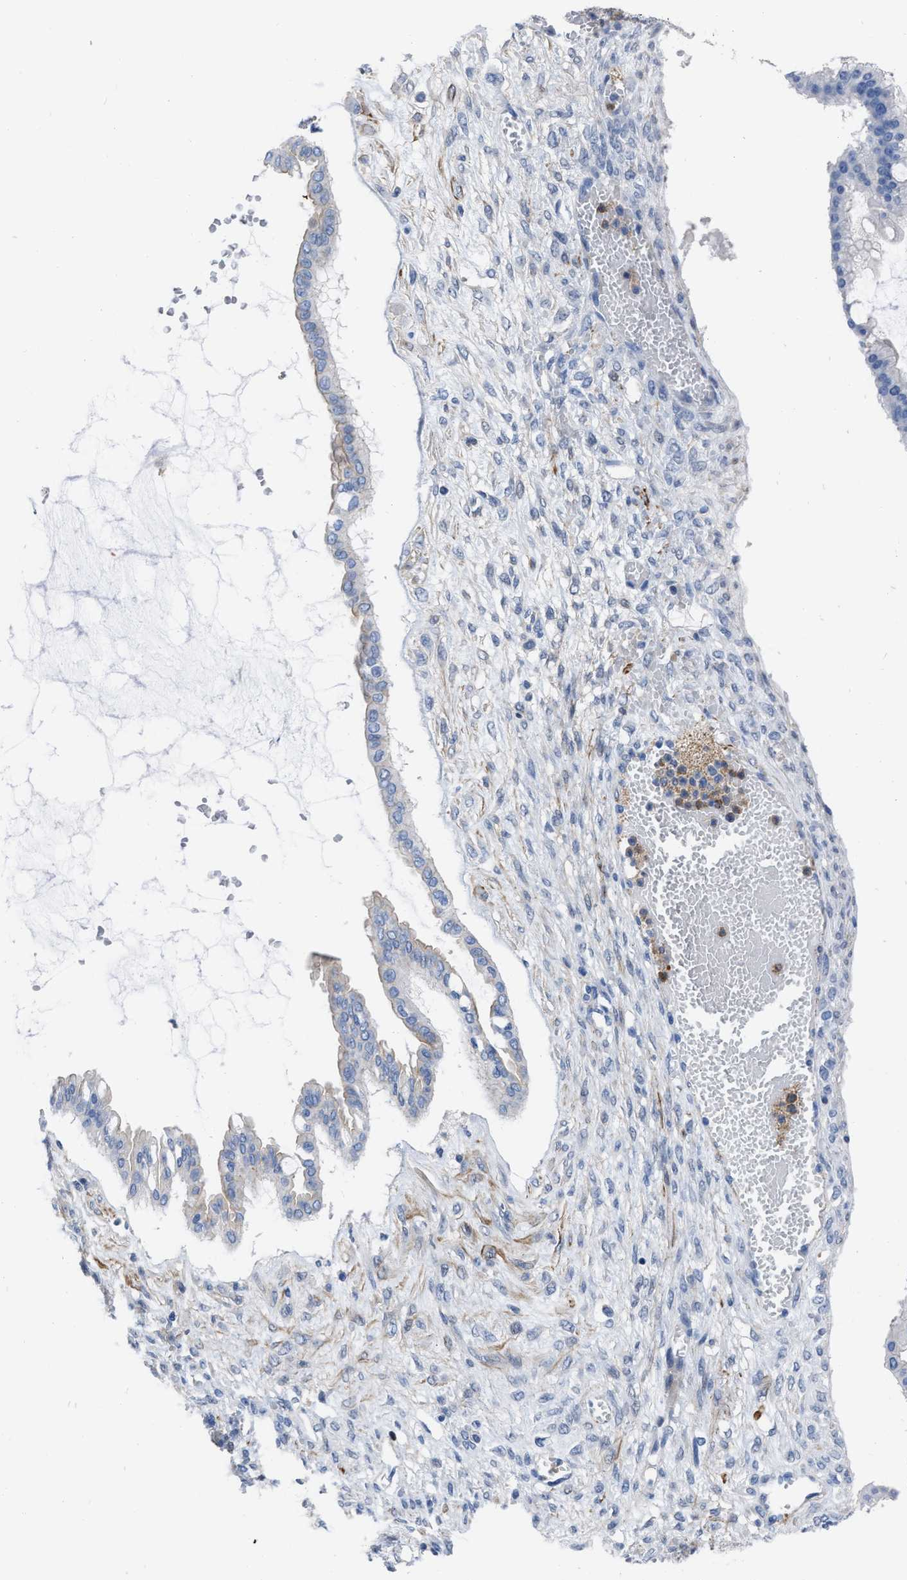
{"staining": {"intensity": "negative", "quantity": "none", "location": "none"}, "tissue": "ovarian cancer", "cell_type": "Tumor cells", "image_type": "cancer", "snomed": [{"axis": "morphology", "description": "Cystadenocarcinoma, mucinous, NOS"}, {"axis": "topography", "description": "Ovary"}], "caption": "Tumor cells show no significant positivity in ovarian mucinous cystadenocarcinoma.", "gene": "PRMT2", "patient": {"sex": "female", "age": 73}}